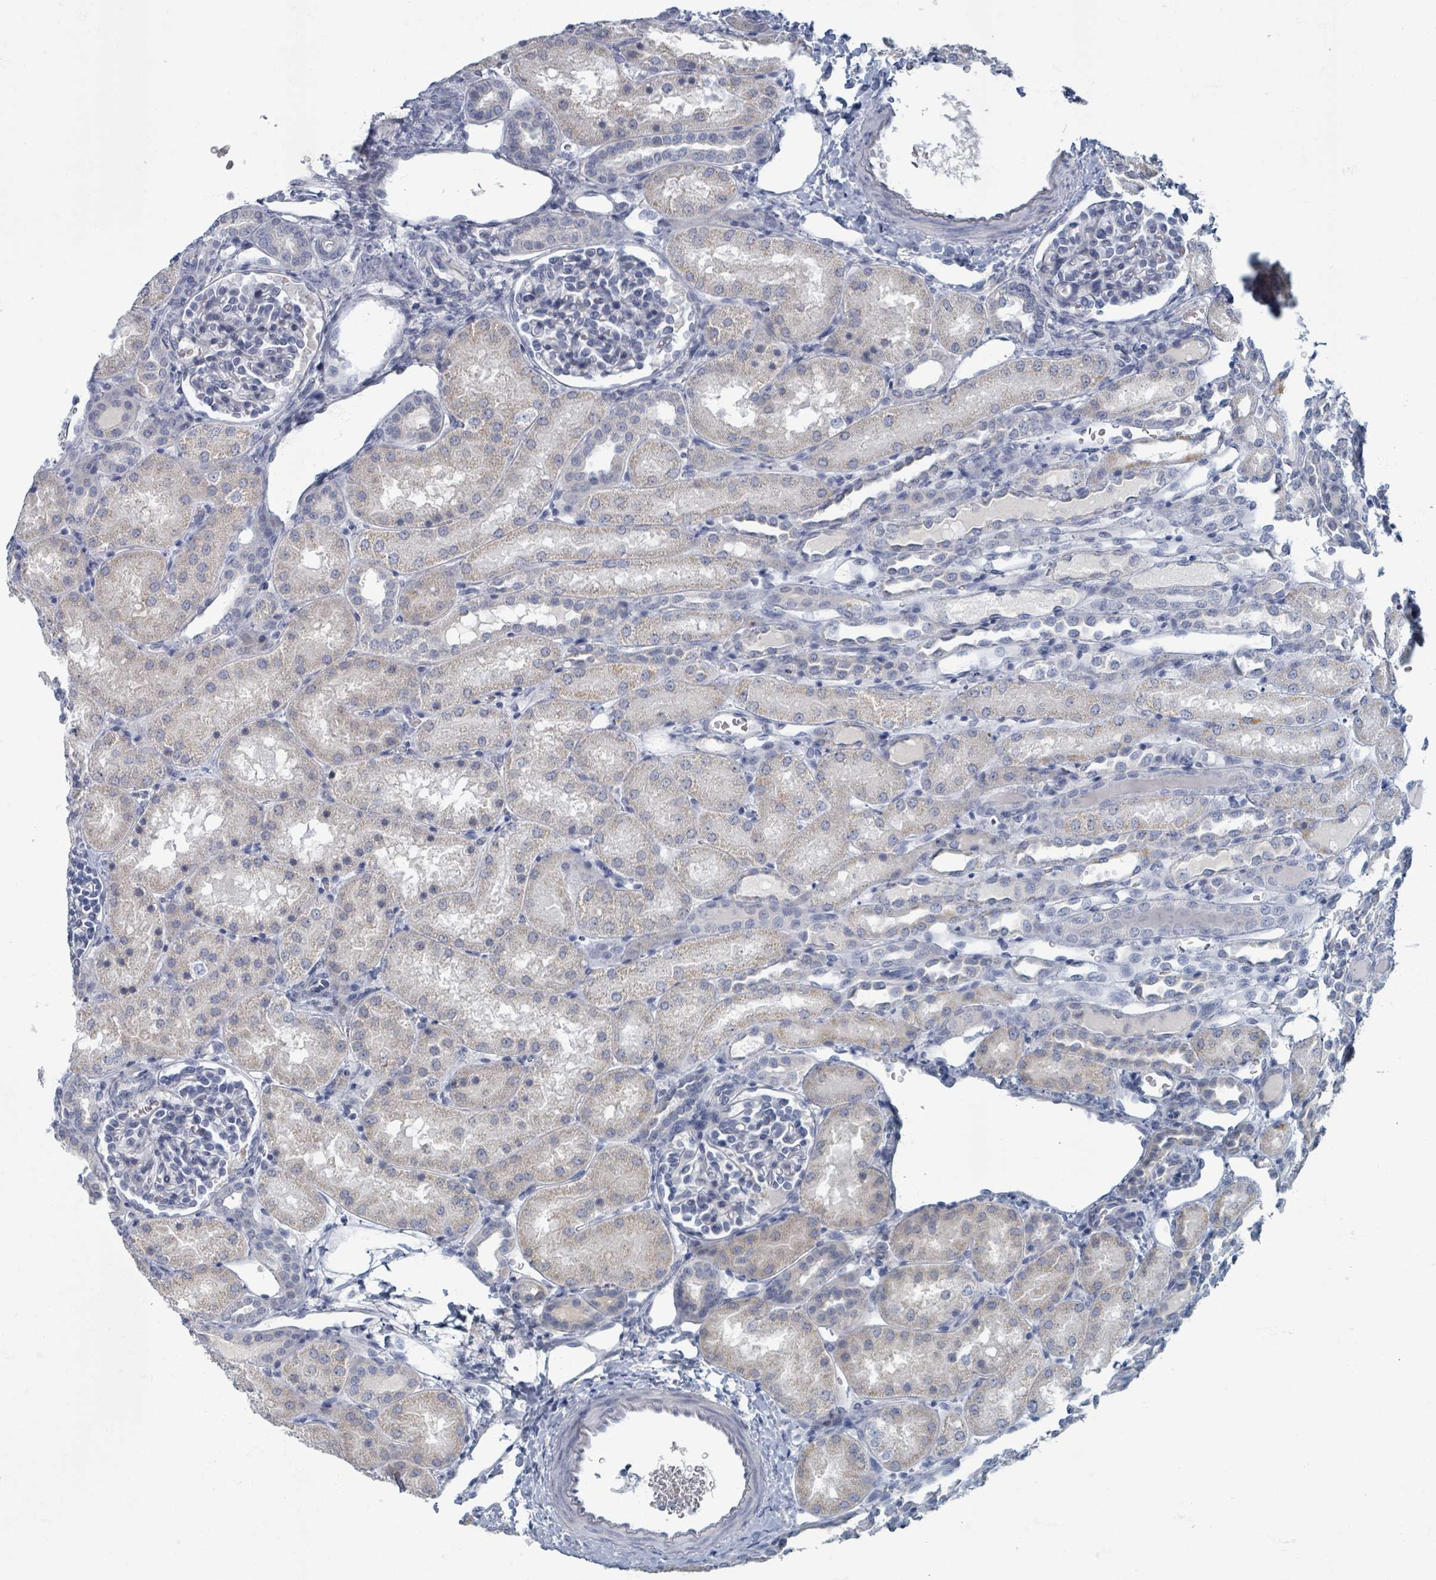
{"staining": {"intensity": "negative", "quantity": "none", "location": "none"}, "tissue": "kidney", "cell_type": "Cells in glomeruli", "image_type": "normal", "snomed": [{"axis": "morphology", "description": "Normal tissue, NOS"}, {"axis": "topography", "description": "Kidney"}], "caption": "Protein analysis of benign kidney exhibits no significant staining in cells in glomeruli.", "gene": "WNT11", "patient": {"sex": "male", "age": 1}}